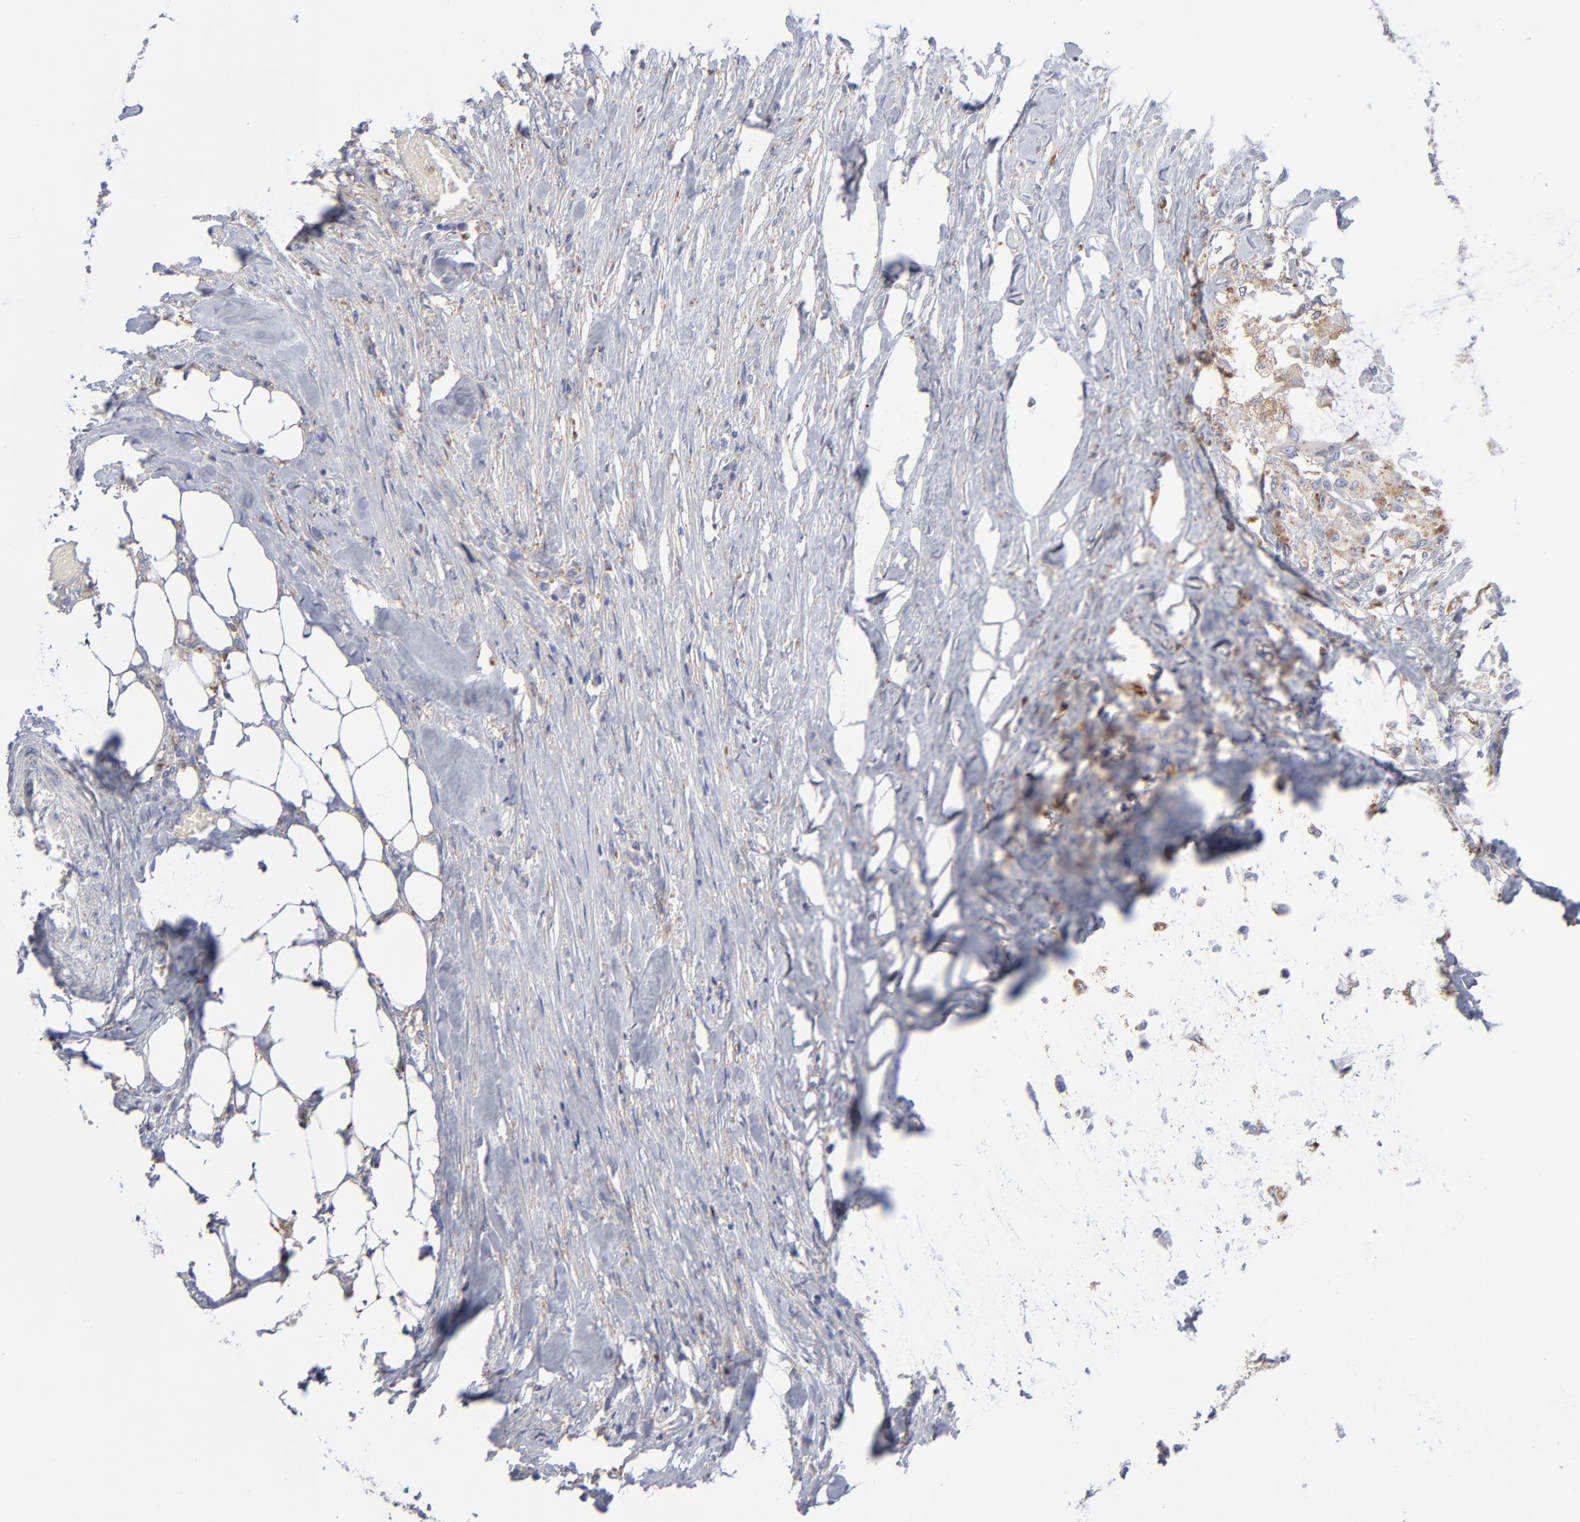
{"staining": {"intensity": "weak", "quantity": ">75%", "location": "cytoplasmic/membranous"}, "tissue": "colorectal cancer", "cell_type": "Tumor cells", "image_type": "cancer", "snomed": [{"axis": "morphology", "description": "Normal tissue, NOS"}, {"axis": "morphology", "description": "Adenocarcinoma, NOS"}, {"axis": "topography", "description": "Rectum"}, {"axis": "topography", "description": "Peripheral nerve tissue"}], "caption": "This micrograph exhibits colorectal cancer stained with IHC to label a protein in brown. The cytoplasmic/membranous of tumor cells show weak positivity for the protein. Nuclei are counter-stained blue.", "gene": "RRAGB", "patient": {"sex": "female", "age": 77}}